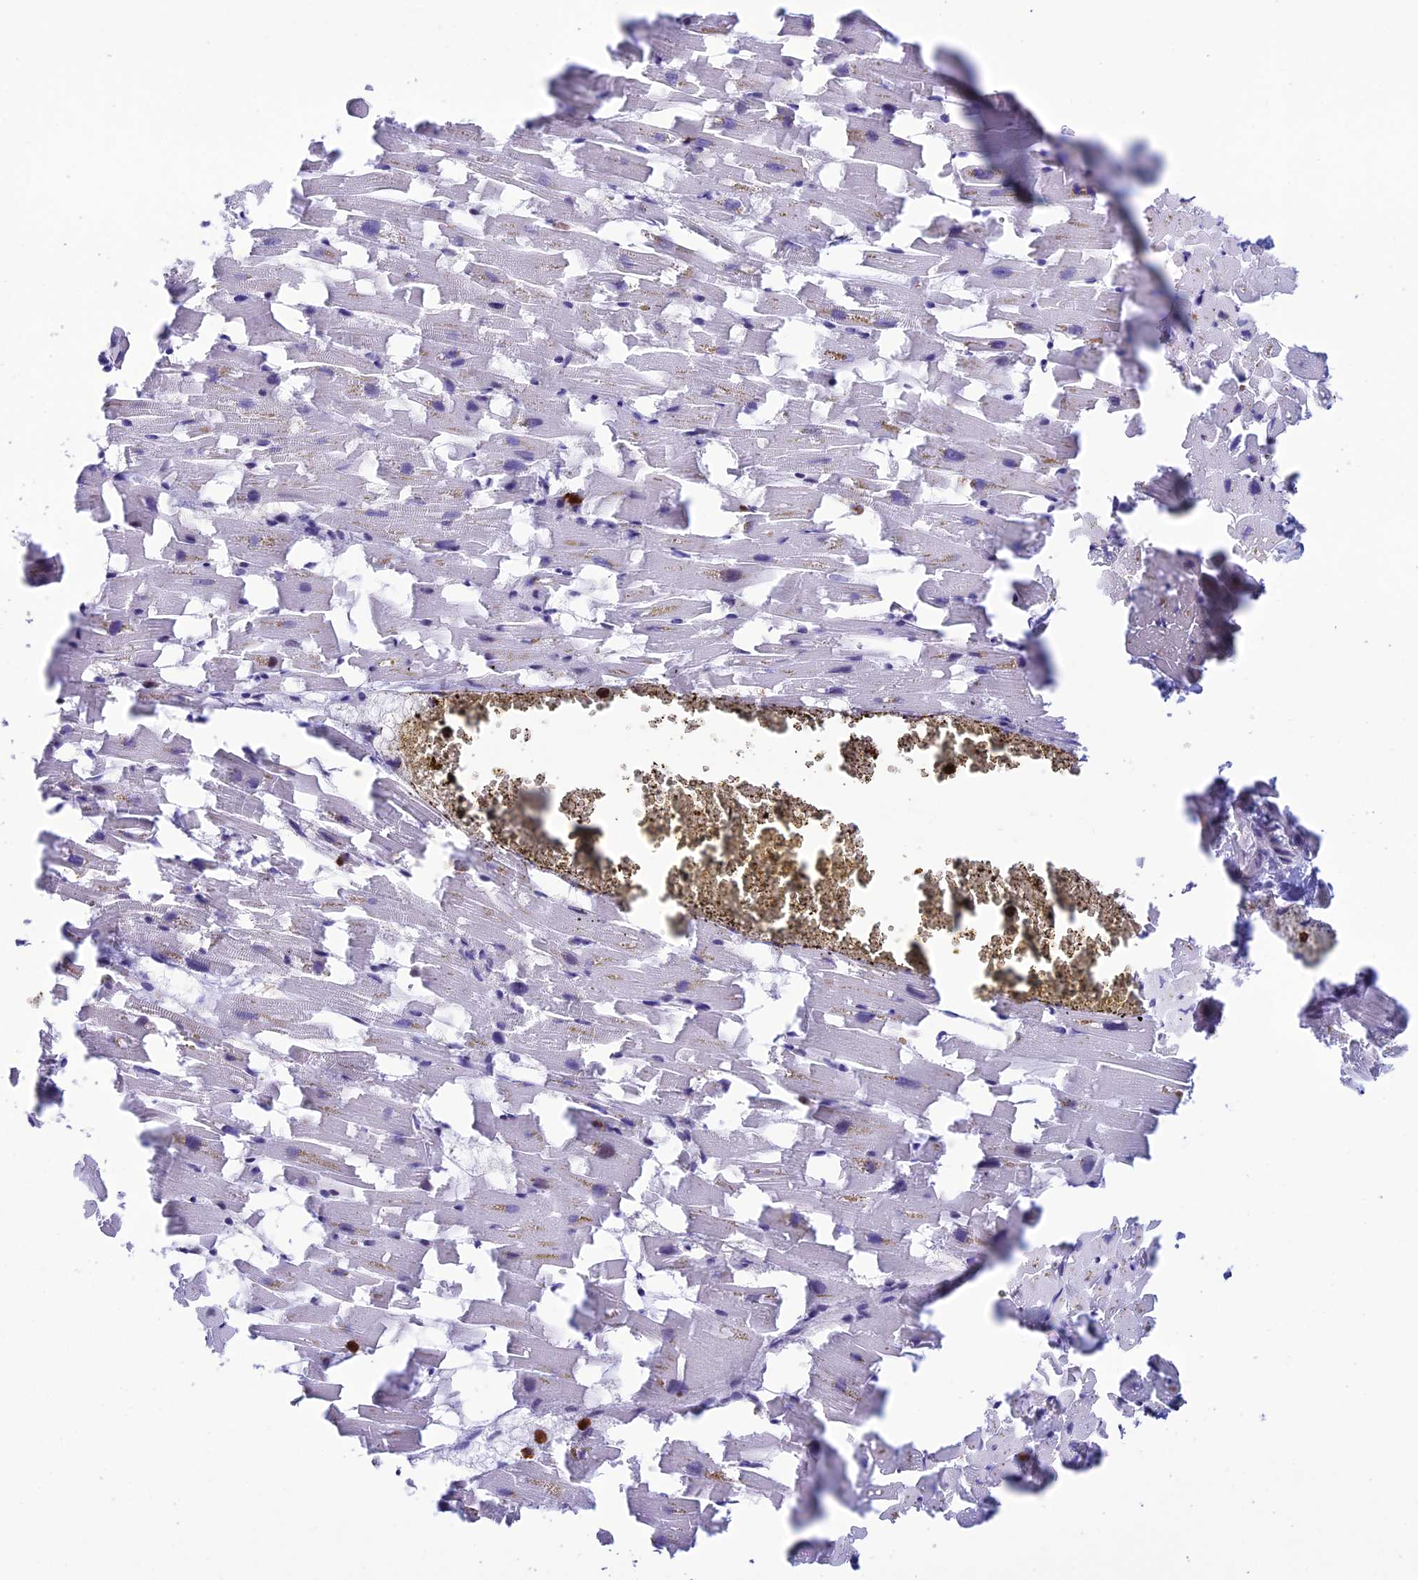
{"staining": {"intensity": "negative", "quantity": "none", "location": "none"}, "tissue": "heart muscle", "cell_type": "Cardiomyocytes", "image_type": "normal", "snomed": [{"axis": "morphology", "description": "Normal tissue, NOS"}, {"axis": "topography", "description": "Heart"}], "caption": "Immunohistochemistry (IHC) histopathology image of normal heart muscle: human heart muscle stained with DAB shows no significant protein positivity in cardiomyocytes. (DAB immunohistochemistry (IHC), high magnification).", "gene": "MFSD2B", "patient": {"sex": "female", "age": 64}}